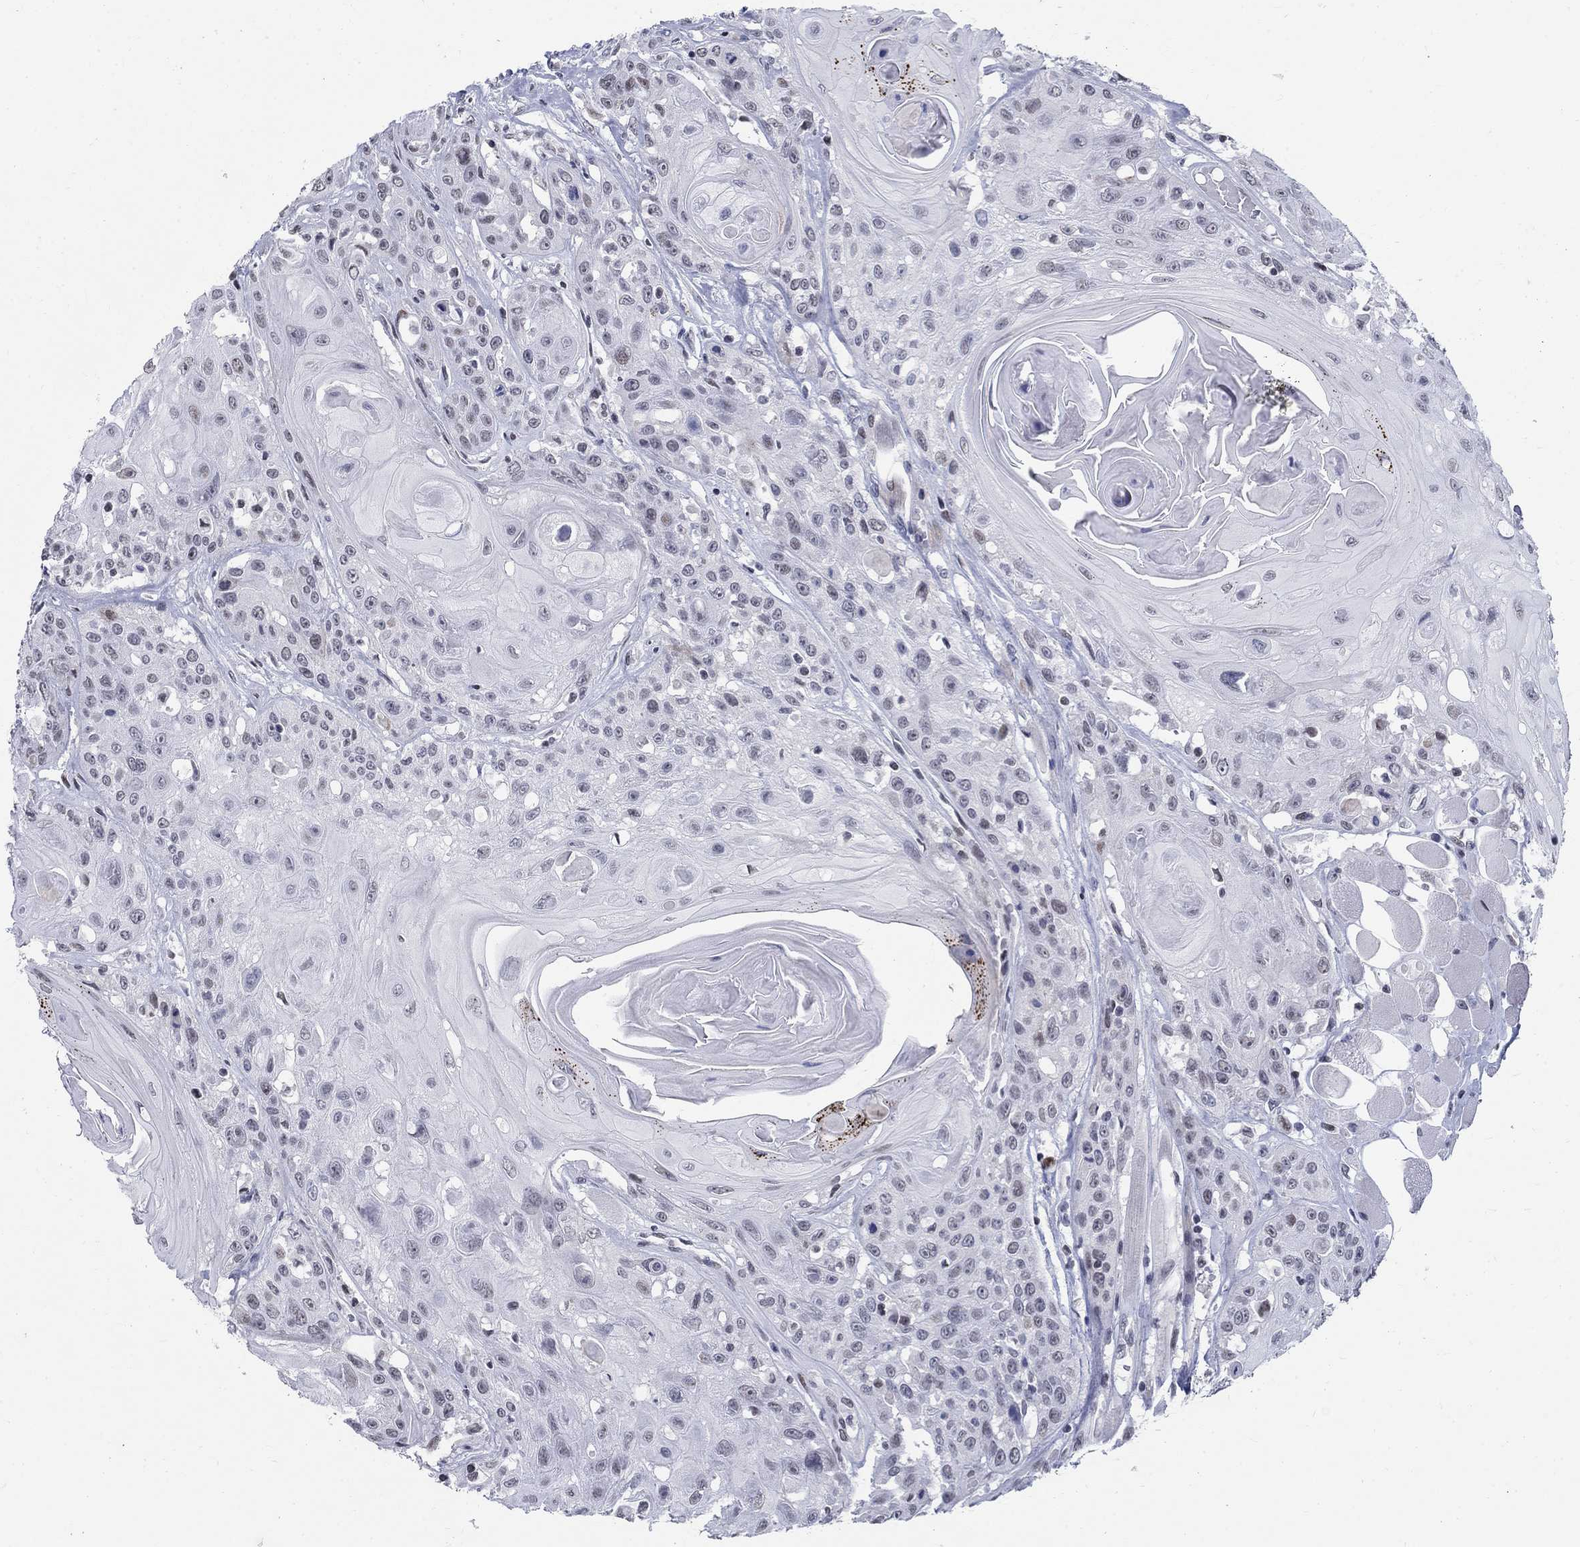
{"staining": {"intensity": "negative", "quantity": "none", "location": "none"}, "tissue": "head and neck cancer", "cell_type": "Tumor cells", "image_type": "cancer", "snomed": [{"axis": "morphology", "description": "Squamous cell carcinoma, NOS"}, {"axis": "topography", "description": "Head-Neck"}], "caption": "Immunohistochemistry (IHC) histopathology image of neoplastic tissue: human head and neck cancer stained with DAB (3,3'-diaminobenzidine) displays no significant protein positivity in tumor cells.", "gene": "BHLHE22", "patient": {"sex": "female", "age": 59}}